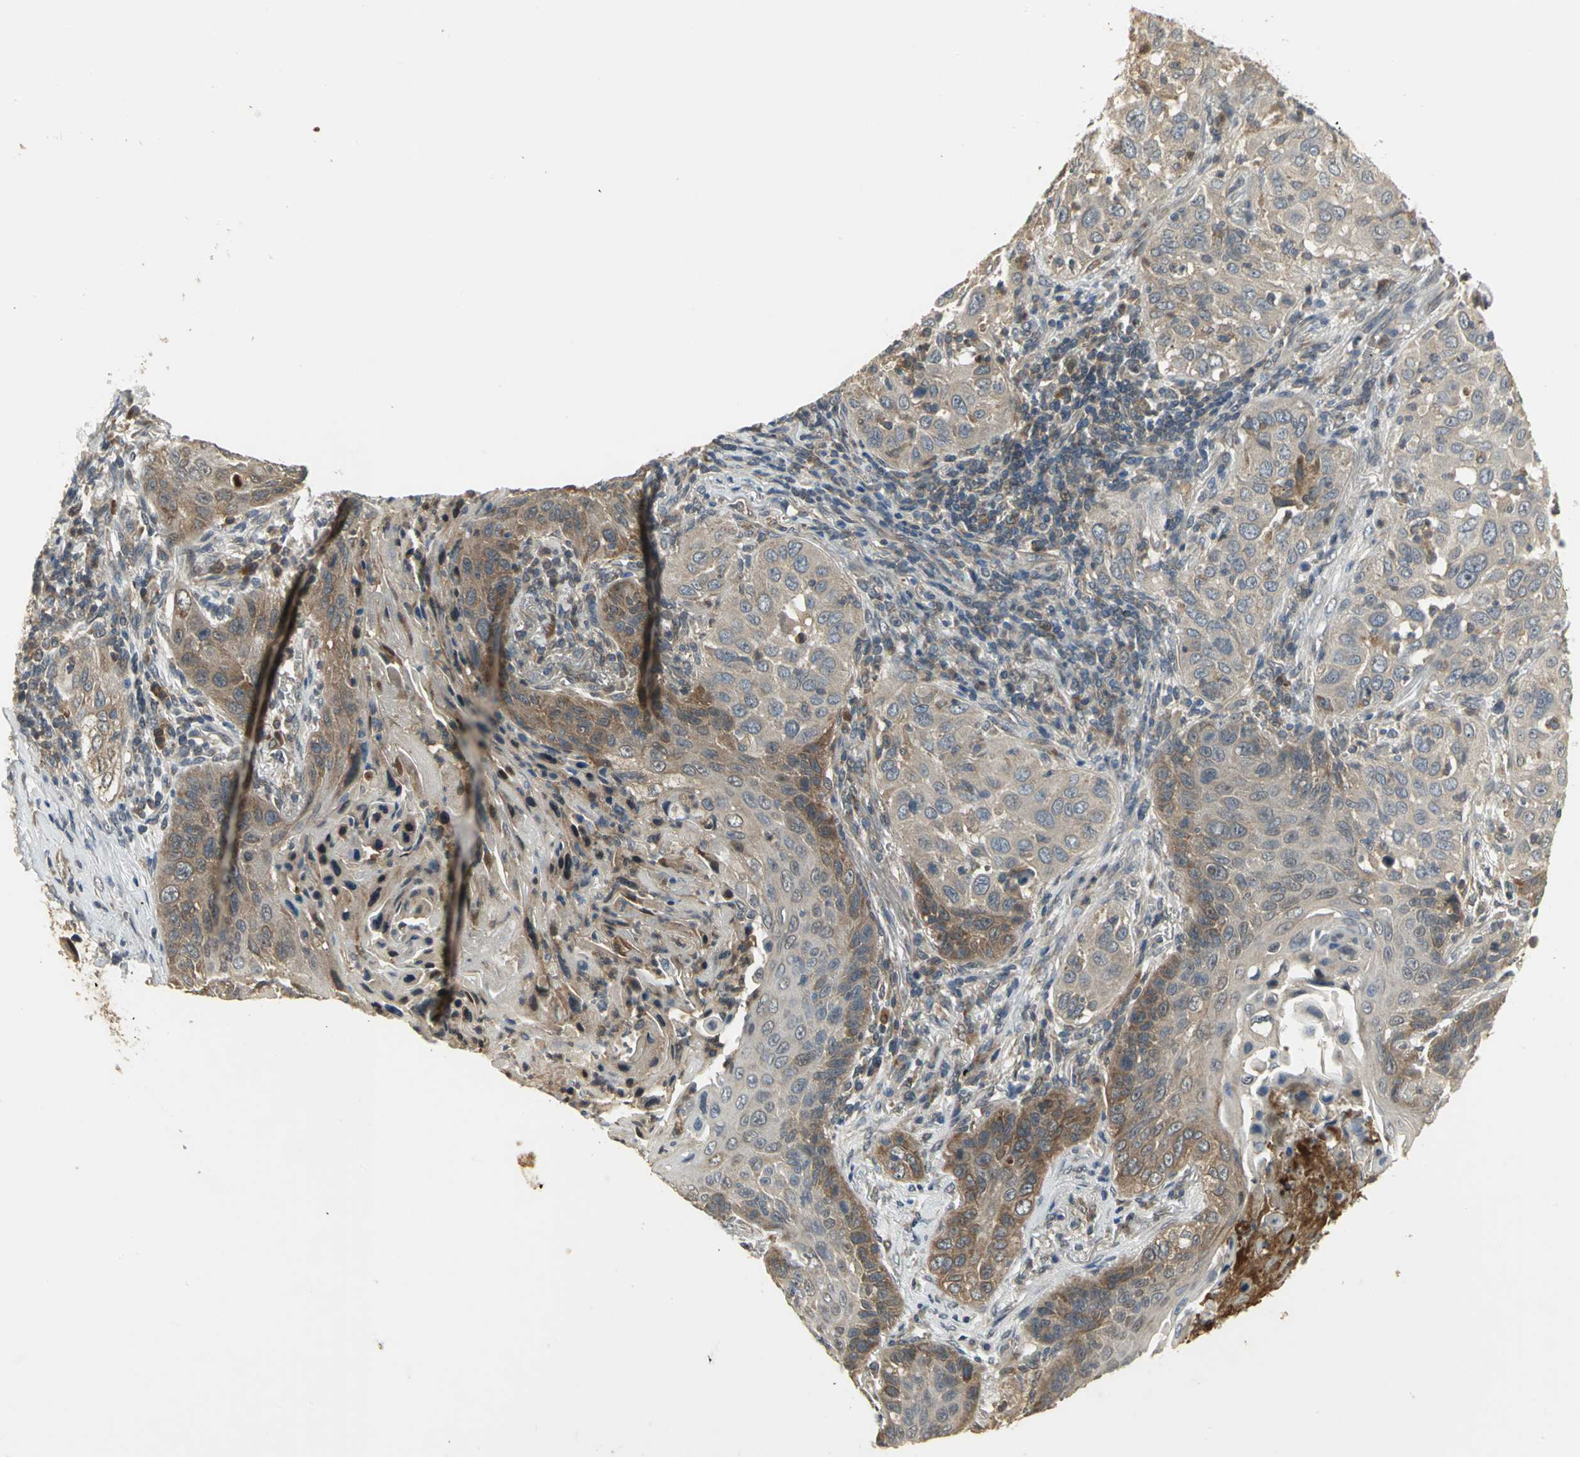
{"staining": {"intensity": "strong", "quantity": ">75%", "location": "cytoplasmic/membranous"}, "tissue": "lung cancer", "cell_type": "Tumor cells", "image_type": "cancer", "snomed": [{"axis": "morphology", "description": "Squamous cell carcinoma, NOS"}, {"axis": "topography", "description": "Lung"}], "caption": "The micrograph displays immunohistochemical staining of lung cancer (squamous cell carcinoma). There is strong cytoplasmic/membranous staining is seen in about >75% of tumor cells.", "gene": "AMT", "patient": {"sex": "female", "age": 67}}